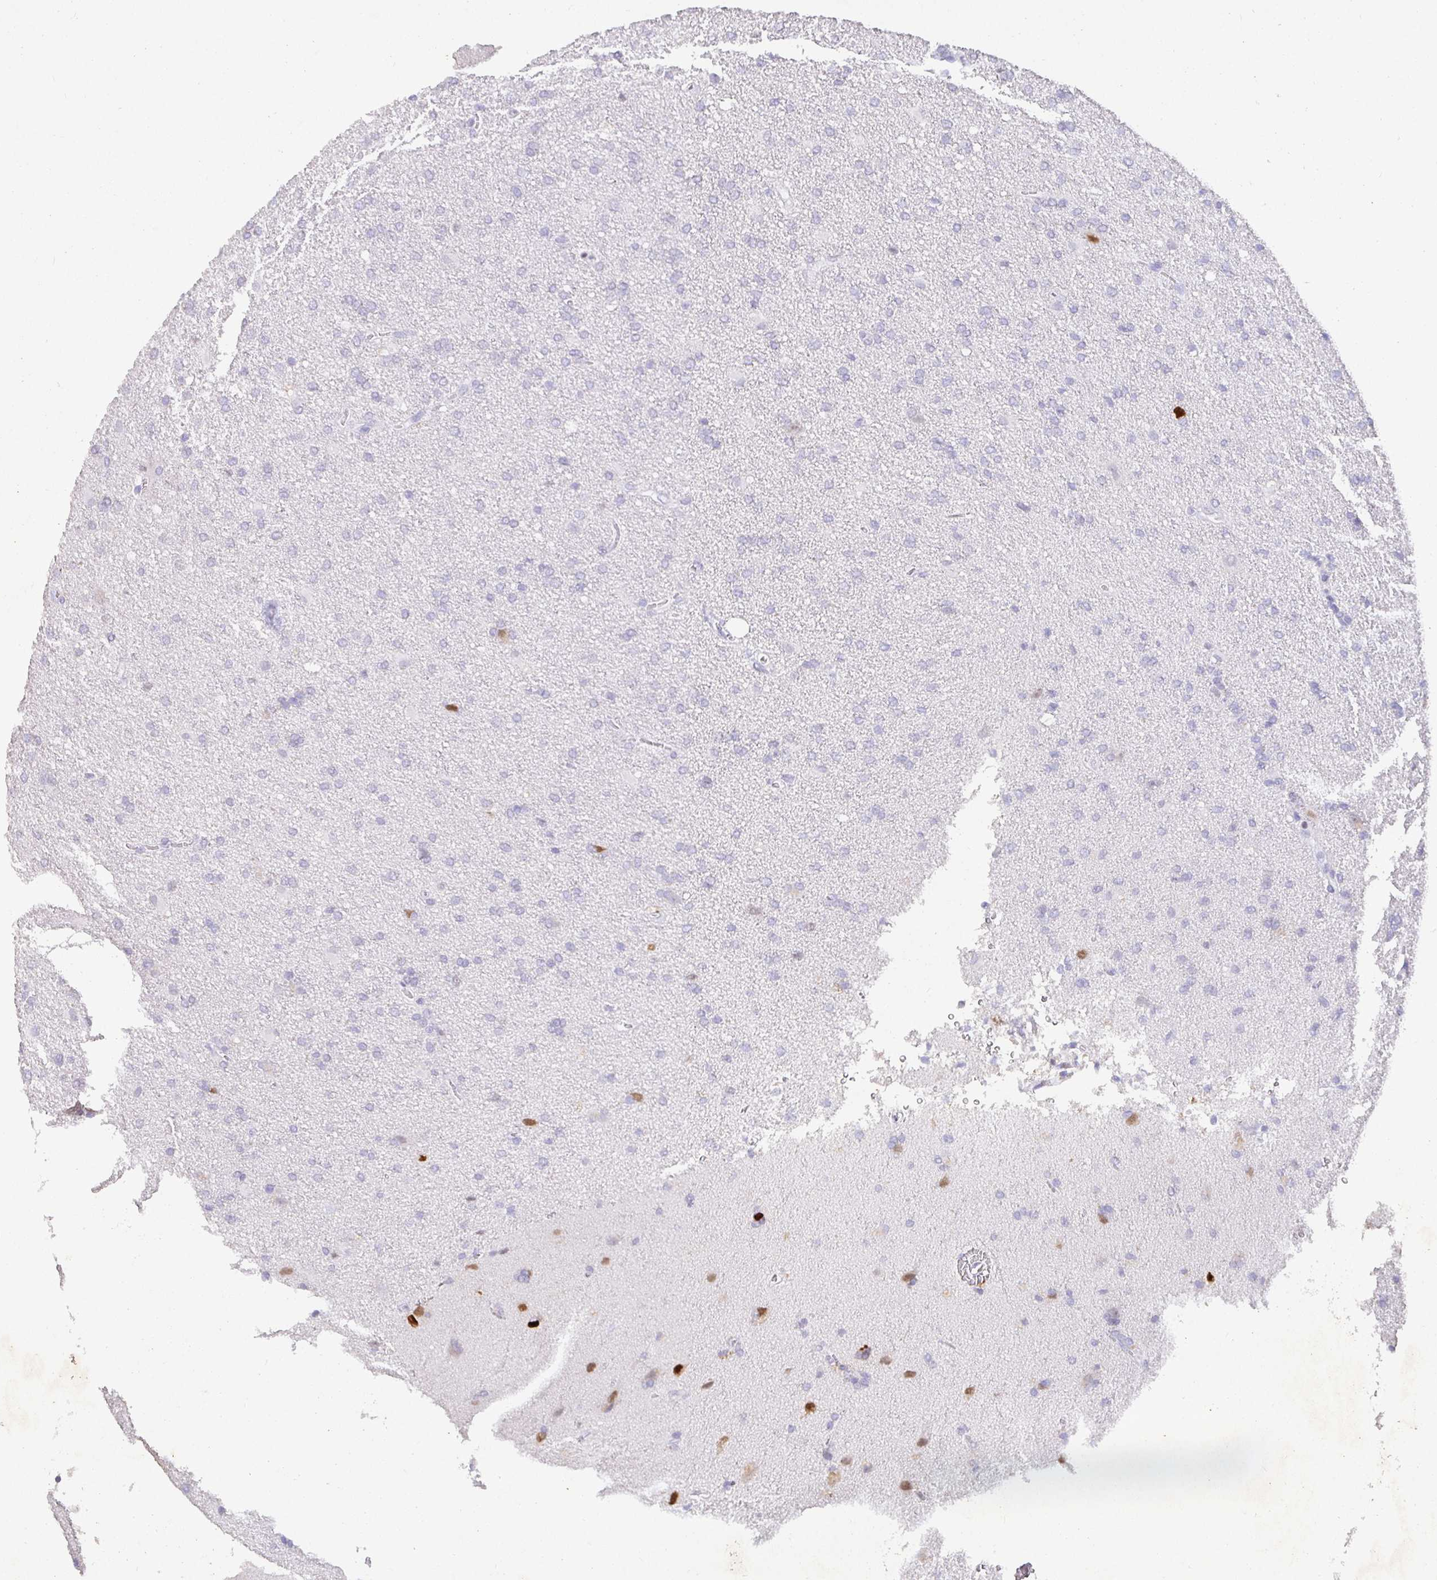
{"staining": {"intensity": "negative", "quantity": "none", "location": "none"}, "tissue": "glioma", "cell_type": "Tumor cells", "image_type": "cancer", "snomed": [{"axis": "morphology", "description": "Glioma, malignant, Low grade"}, {"axis": "topography", "description": "Brain"}], "caption": "IHC of low-grade glioma (malignant) exhibits no staining in tumor cells. The staining is performed using DAB (3,3'-diaminobenzidine) brown chromogen with nuclei counter-stained in using hematoxylin.", "gene": "SATB1", "patient": {"sex": "male", "age": 66}}